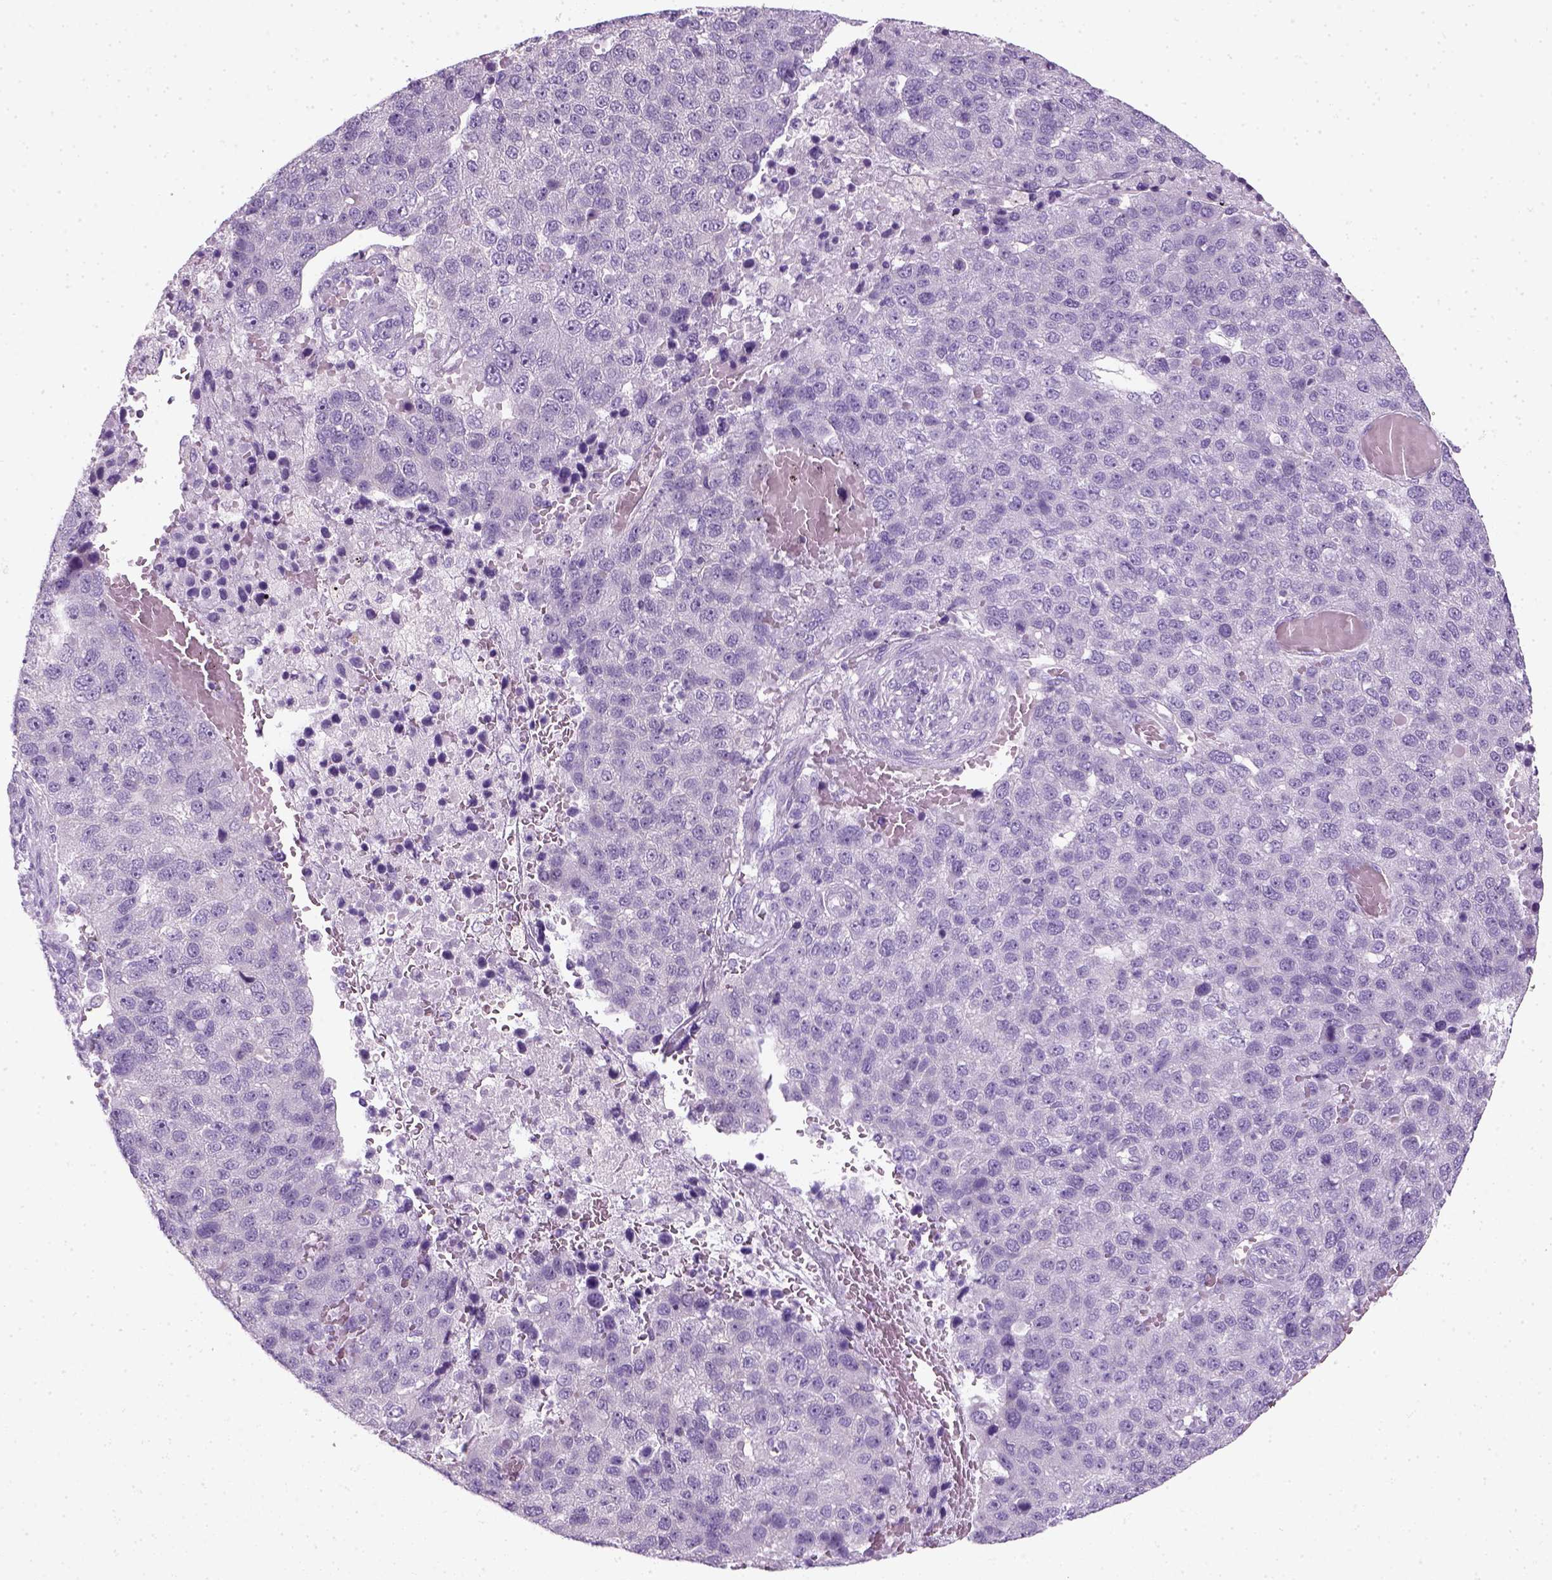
{"staining": {"intensity": "negative", "quantity": "none", "location": "none"}, "tissue": "pancreatic cancer", "cell_type": "Tumor cells", "image_type": "cancer", "snomed": [{"axis": "morphology", "description": "Adenocarcinoma, NOS"}, {"axis": "topography", "description": "Pancreas"}], "caption": "Tumor cells show no significant protein positivity in pancreatic cancer (adenocarcinoma). The staining is performed using DAB (3,3'-diaminobenzidine) brown chromogen with nuclei counter-stained in using hematoxylin.", "gene": "SLC12A5", "patient": {"sex": "female", "age": 61}}